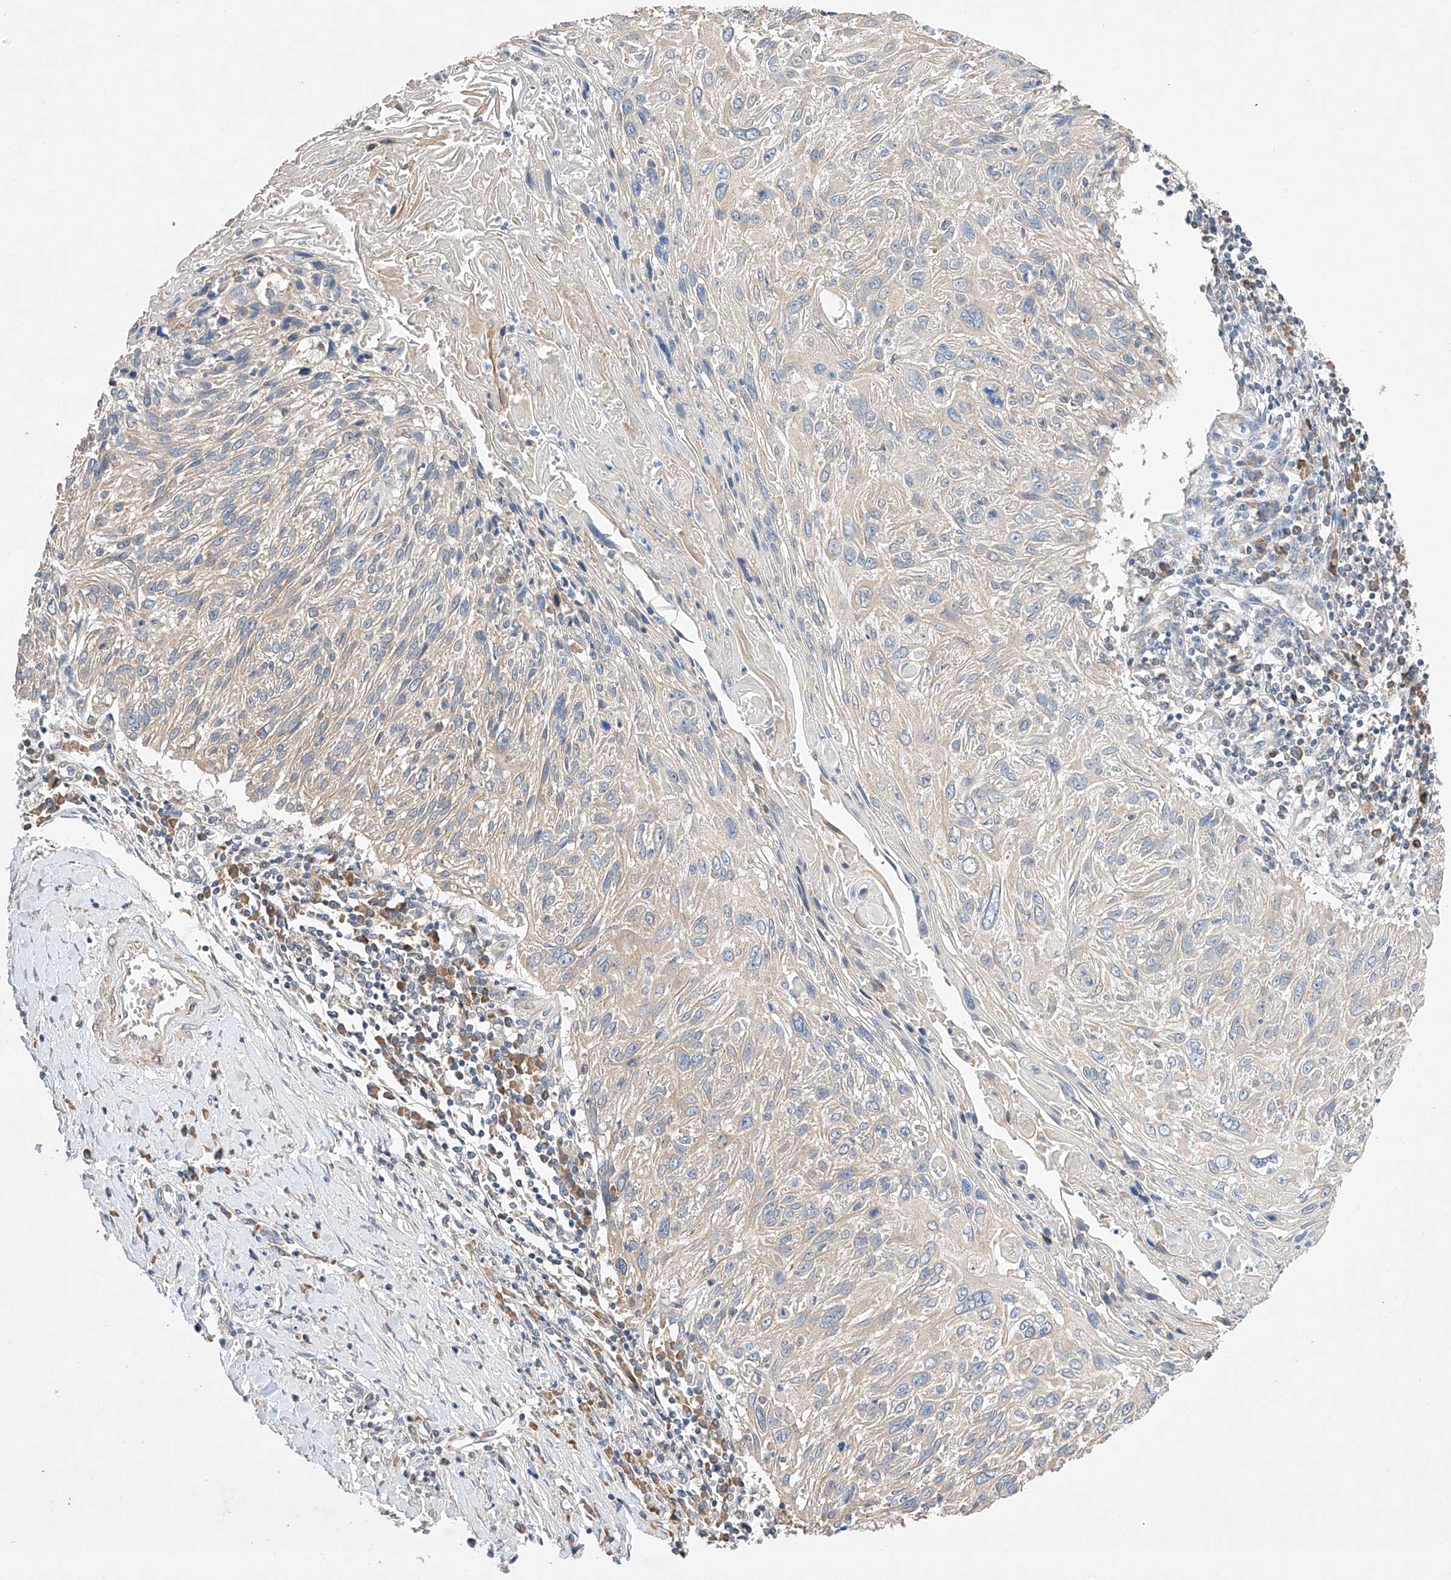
{"staining": {"intensity": "weak", "quantity": ">75%", "location": "cytoplasmic/membranous"}, "tissue": "cervical cancer", "cell_type": "Tumor cells", "image_type": "cancer", "snomed": [{"axis": "morphology", "description": "Squamous cell carcinoma, NOS"}, {"axis": "topography", "description": "Cervix"}], "caption": "Immunohistochemical staining of squamous cell carcinoma (cervical) demonstrates low levels of weak cytoplasmic/membranous staining in about >75% of tumor cells.", "gene": "C6orf118", "patient": {"sex": "female", "age": 51}}